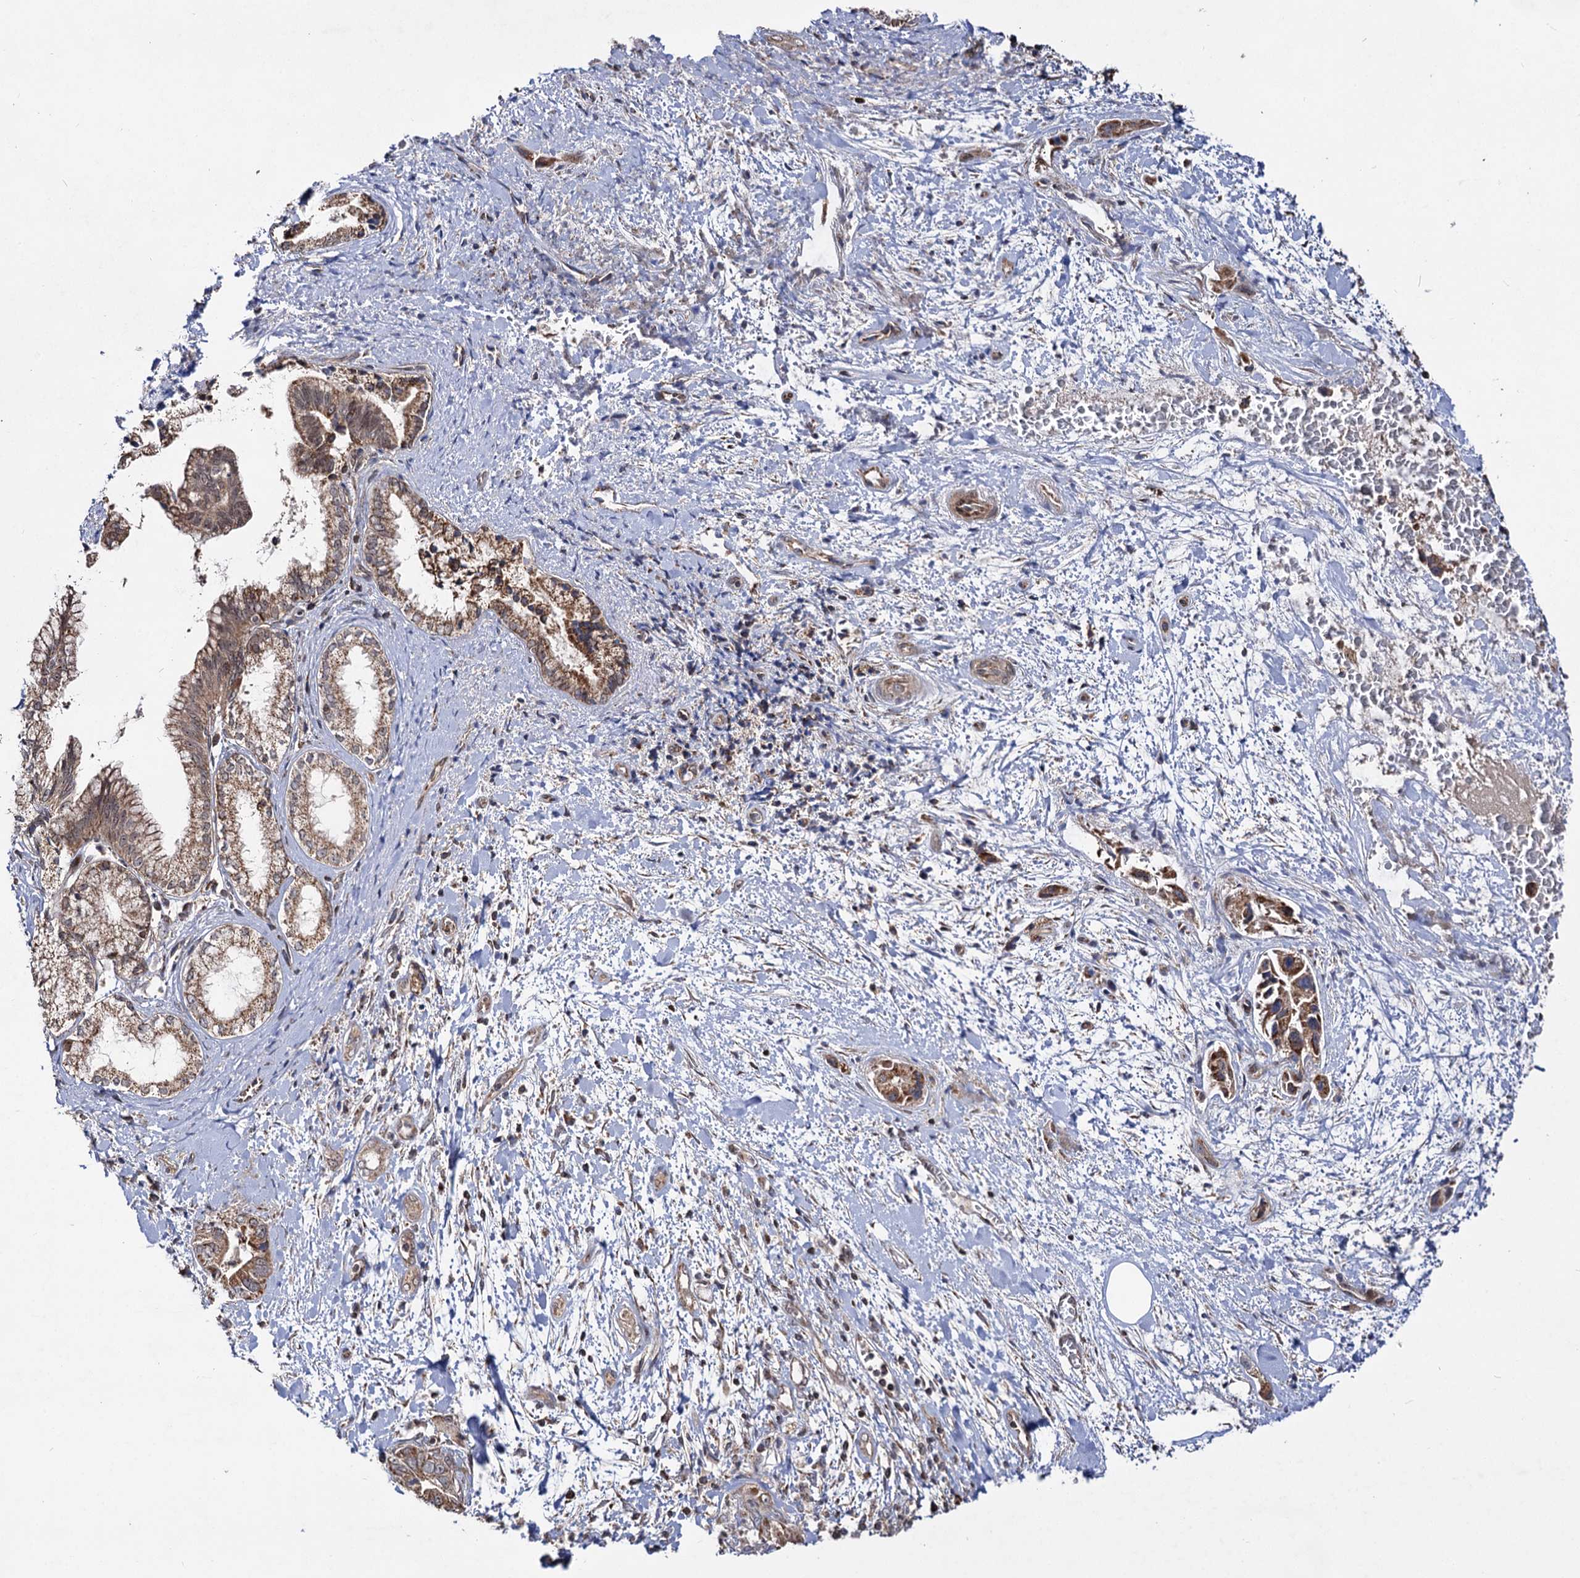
{"staining": {"intensity": "moderate", "quantity": ">75%", "location": "cytoplasmic/membranous"}, "tissue": "pancreatic cancer", "cell_type": "Tumor cells", "image_type": "cancer", "snomed": [{"axis": "morphology", "description": "Adenocarcinoma, NOS"}, {"axis": "topography", "description": "Pancreas"}], "caption": "There is medium levels of moderate cytoplasmic/membranous staining in tumor cells of pancreatic cancer, as demonstrated by immunohistochemical staining (brown color).", "gene": "CEP76", "patient": {"sex": "female", "age": 78}}